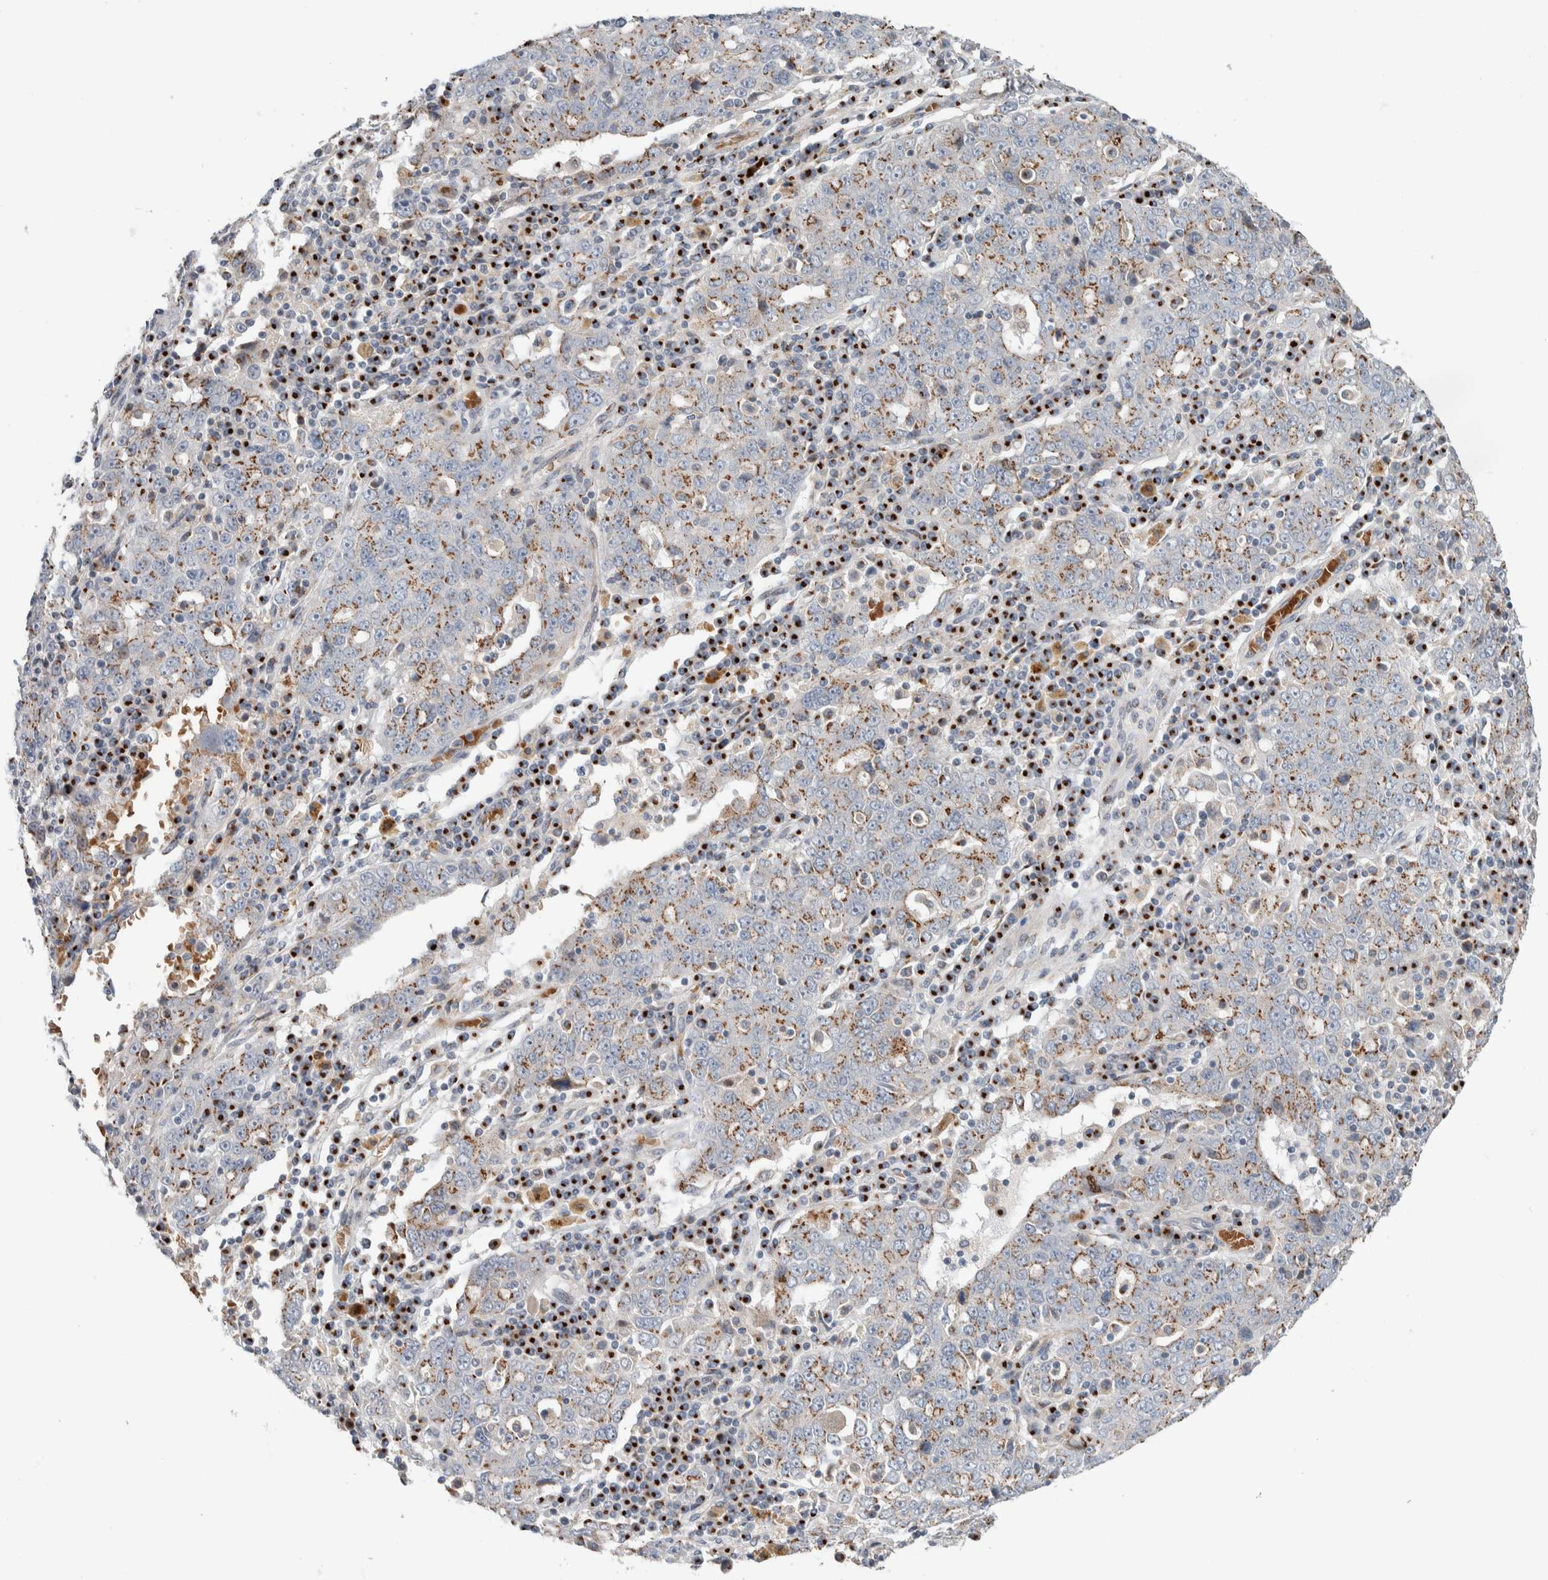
{"staining": {"intensity": "moderate", "quantity": "25%-75%", "location": "cytoplasmic/membranous"}, "tissue": "ovarian cancer", "cell_type": "Tumor cells", "image_type": "cancer", "snomed": [{"axis": "morphology", "description": "Carcinoma, endometroid"}, {"axis": "topography", "description": "Ovary"}], "caption": "Endometroid carcinoma (ovarian) stained with DAB (3,3'-diaminobenzidine) IHC reveals medium levels of moderate cytoplasmic/membranous positivity in about 25%-75% of tumor cells. Nuclei are stained in blue.", "gene": "SLC38A10", "patient": {"sex": "female", "age": 62}}